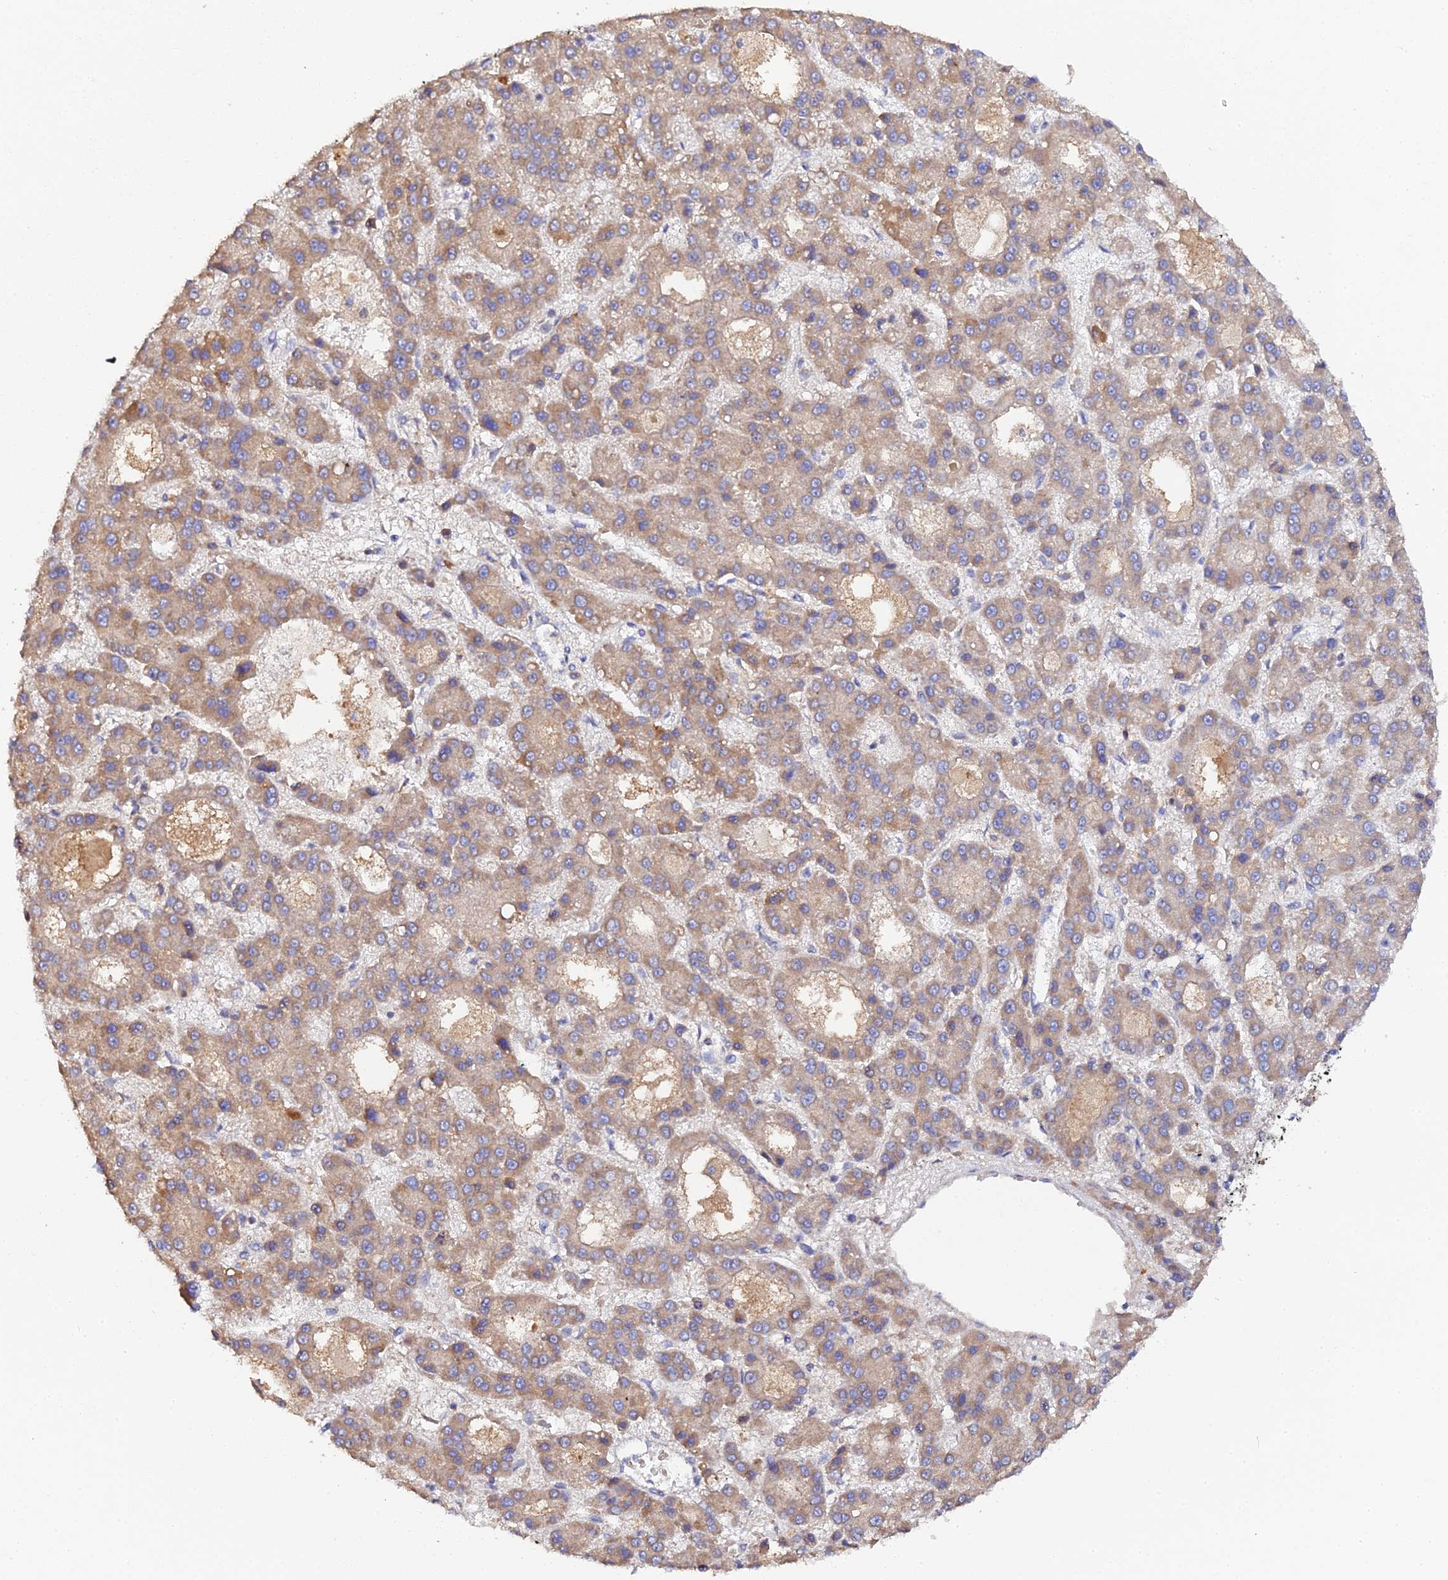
{"staining": {"intensity": "moderate", "quantity": ">75%", "location": "cytoplasmic/membranous"}, "tissue": "liver cancer", "cell_type": "Tumor cells", "image_type": "cancer", "snomed": [{"axis": "morphology", "description": "Carcinoma, Hepatocellular, NOS"}, {"axis": "topography", "description": "Liver"}], "caption": "Moderate cytoplasmic/membranous positivity is appreciated in about >75% of tumor cells in liver hepatocellular carcinoma. Immunohistochemistry (ihc) stains the protein of interest in brown and the nuclei are stained blue.", "gene": "SCX", "patient": {"sex": "male", "age": 70}}